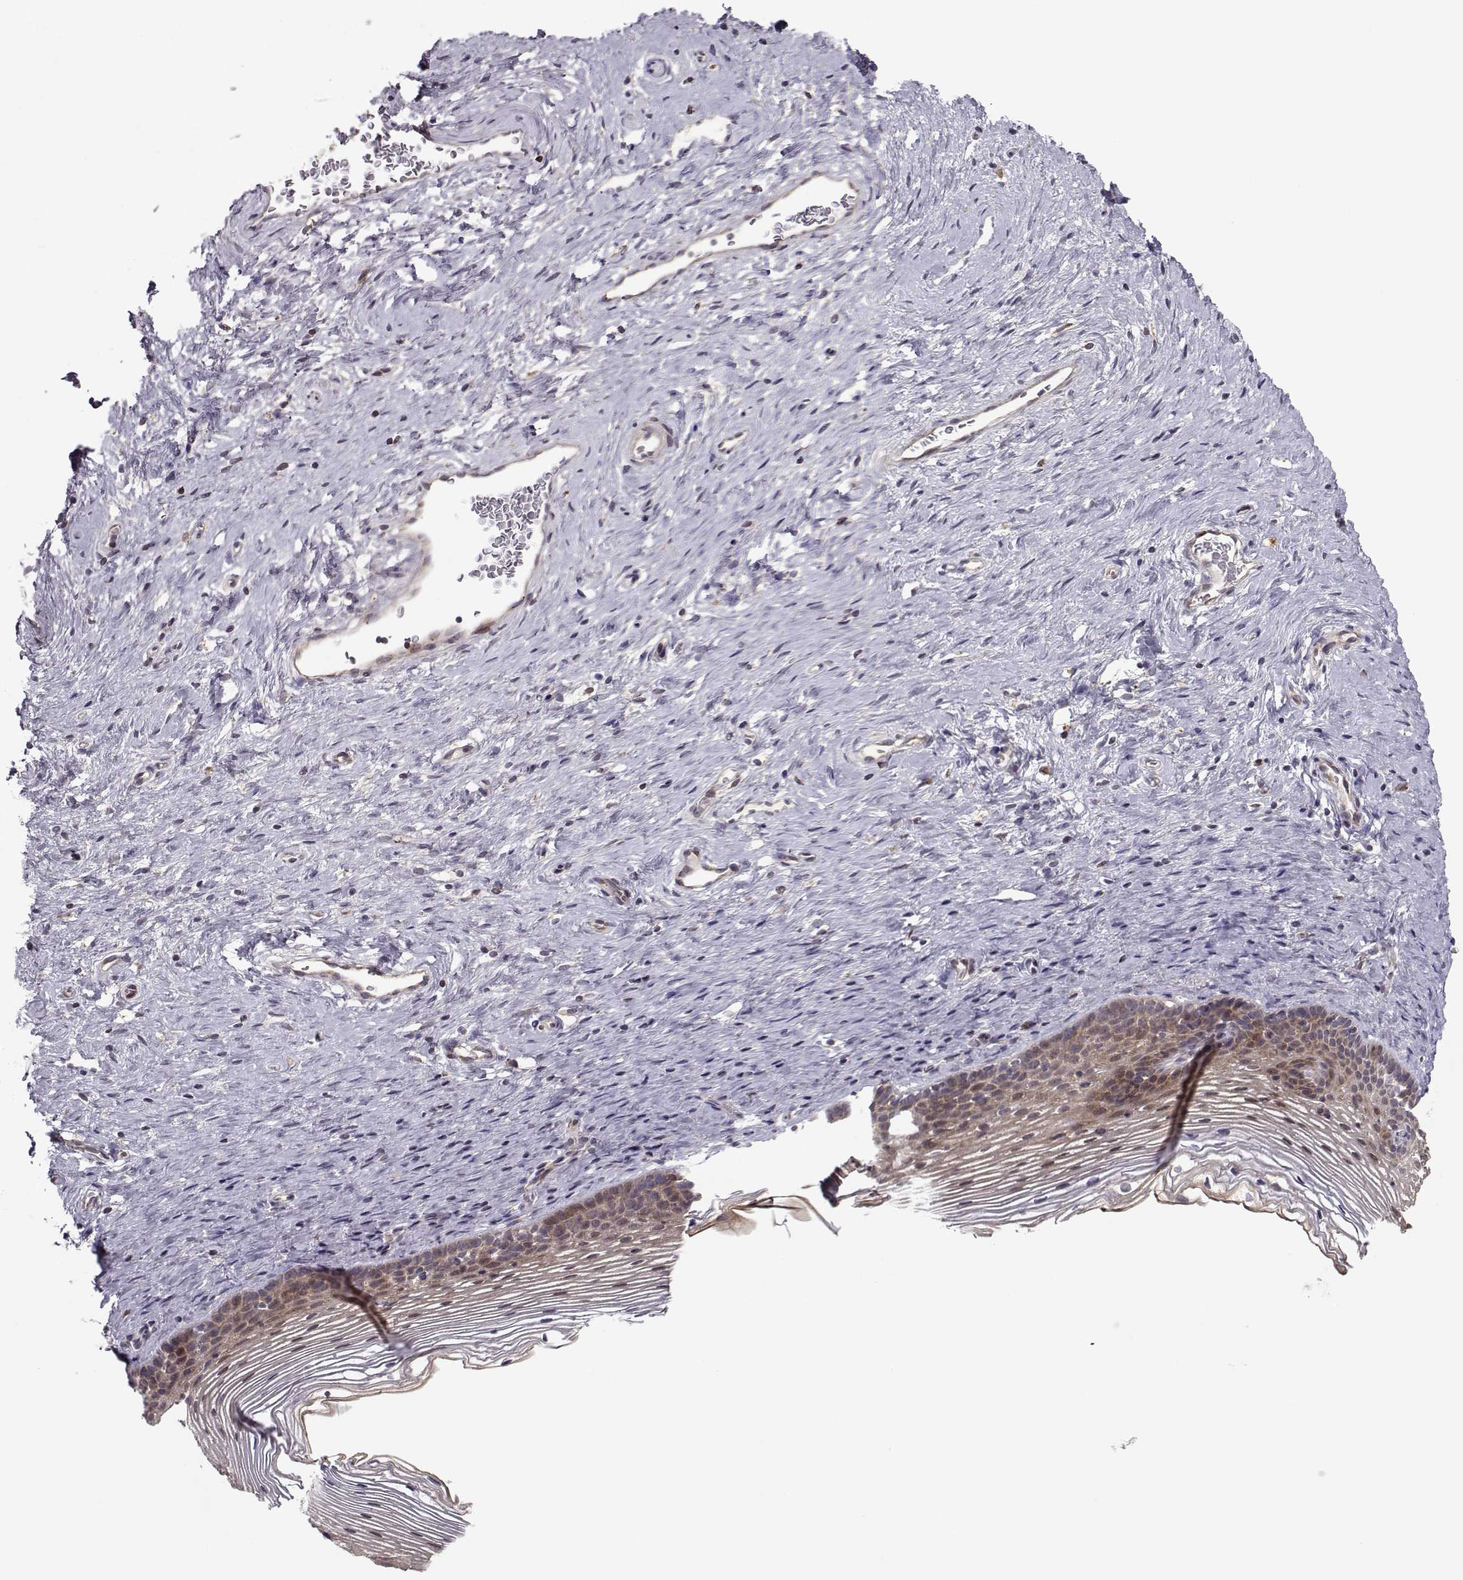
{"staining": {"intensity": "weak", "quantity": ">75%", "location": "cytoplasmic/membranous"}, "tissue": "cervix", "cell_type": "Glandular cells", "image_type": "normal", "snomed": [{"axis": "morphology", "description": "Normal tissue, NOS"}, {"axis": "topography", "description": "Cervix"}], "caption": "A brown stain labels weak cytoplasmic/membranous expression of a protein in glandular cells of normal human cervix.", "gene": "NECAB3", "patient": {"sex": "female", "age": 39}}